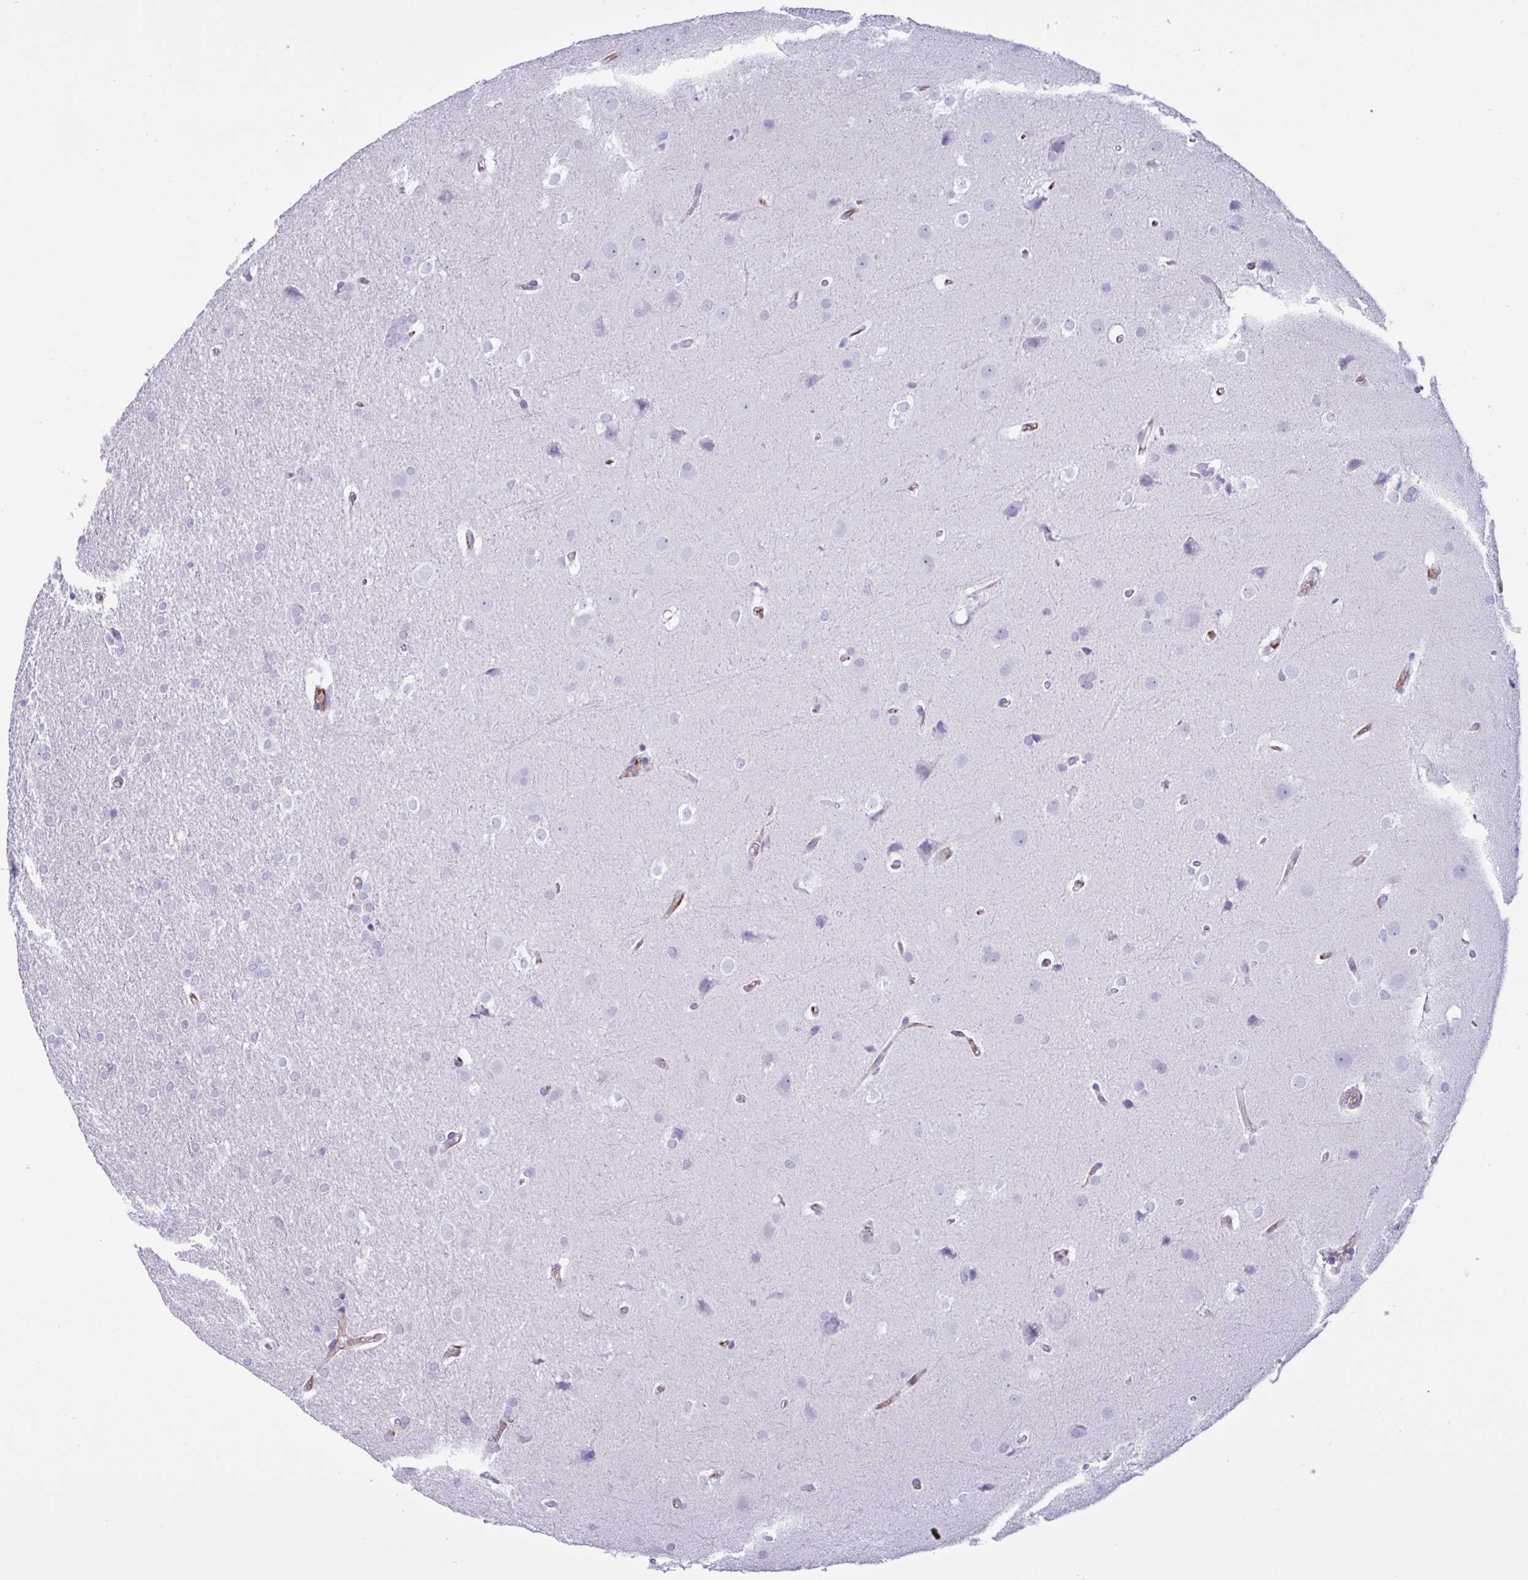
{"staining": {"intensity": "negative", "quantity": "none", "location": "none"}, "tissue": "glioma", "cell_type": "Tumor cells", "image_type": "cancer", "snomed": [{"axis": "morphology", "description": "Glioma, malignant, Low grade"}, {"axis": "topography", "description": "Brain"}], "caption": "This is an IHC image of malignant low-grade glioma. There is no staining in tumor cells.", "gene": "SMAD5", "patient": {"sex": "female", "age": 32}}